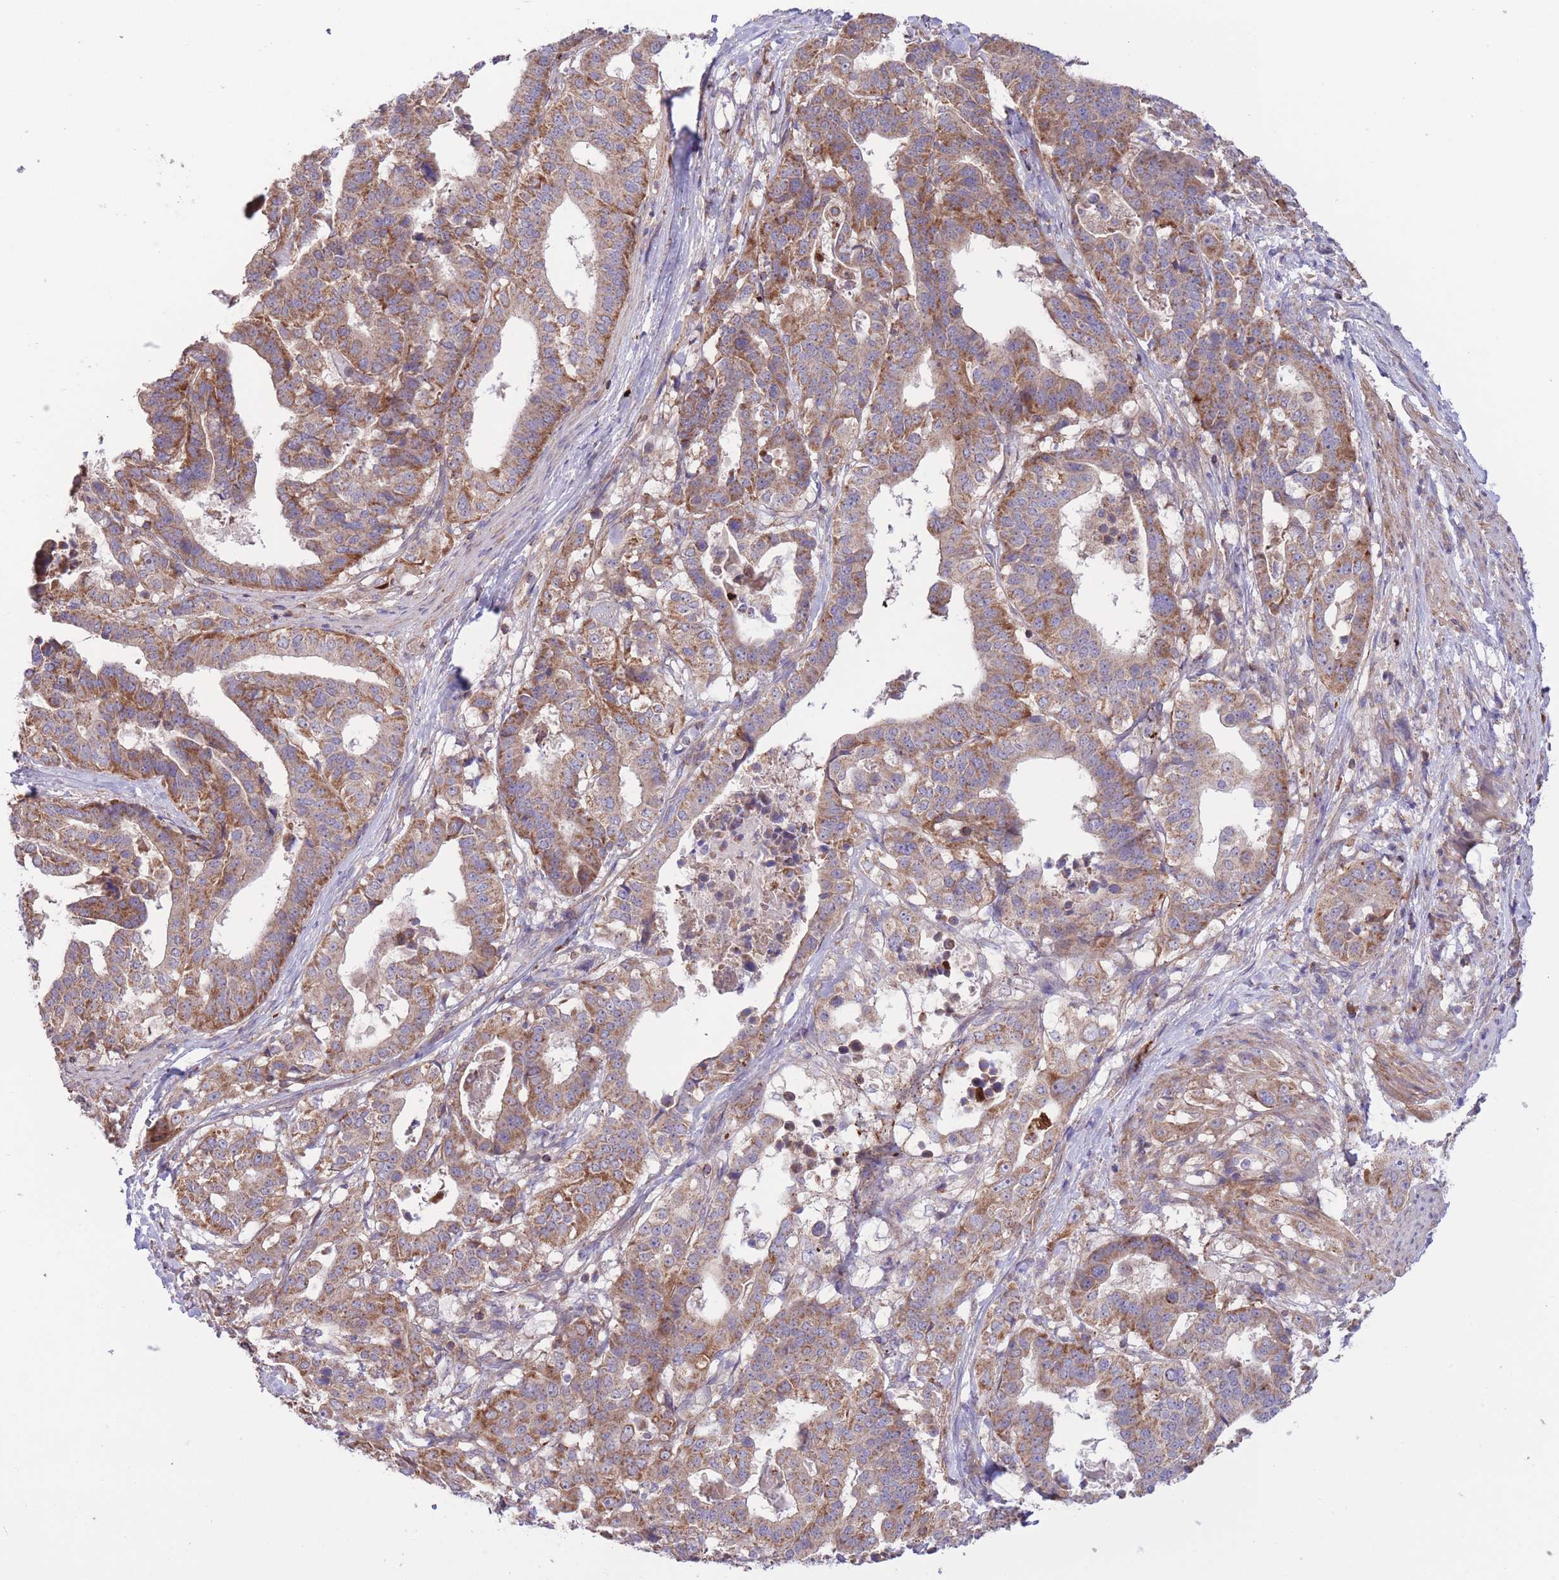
{"staining": {"intensity": "moderate", "quantity": ">75%", "location": "cytoplasmic/membranous"}, "tissue": "stomach cancer", "cell_type": "Tumor cells", "image_type": "cancer", "snomed": [{"axis": "morphology", "description": "Adenocarcinoma, NOS"}, {"axis": "topography", "description": "Stomach"}], "caption": "Adenocarcinoma (stomach) stained with a brown dye demonstrates moderate cytoplasmic/membranous positive positivity in about >75% of tumor cells.", "gene": "ATP13A2", "patient": {"sex": "male", "age": 48}}